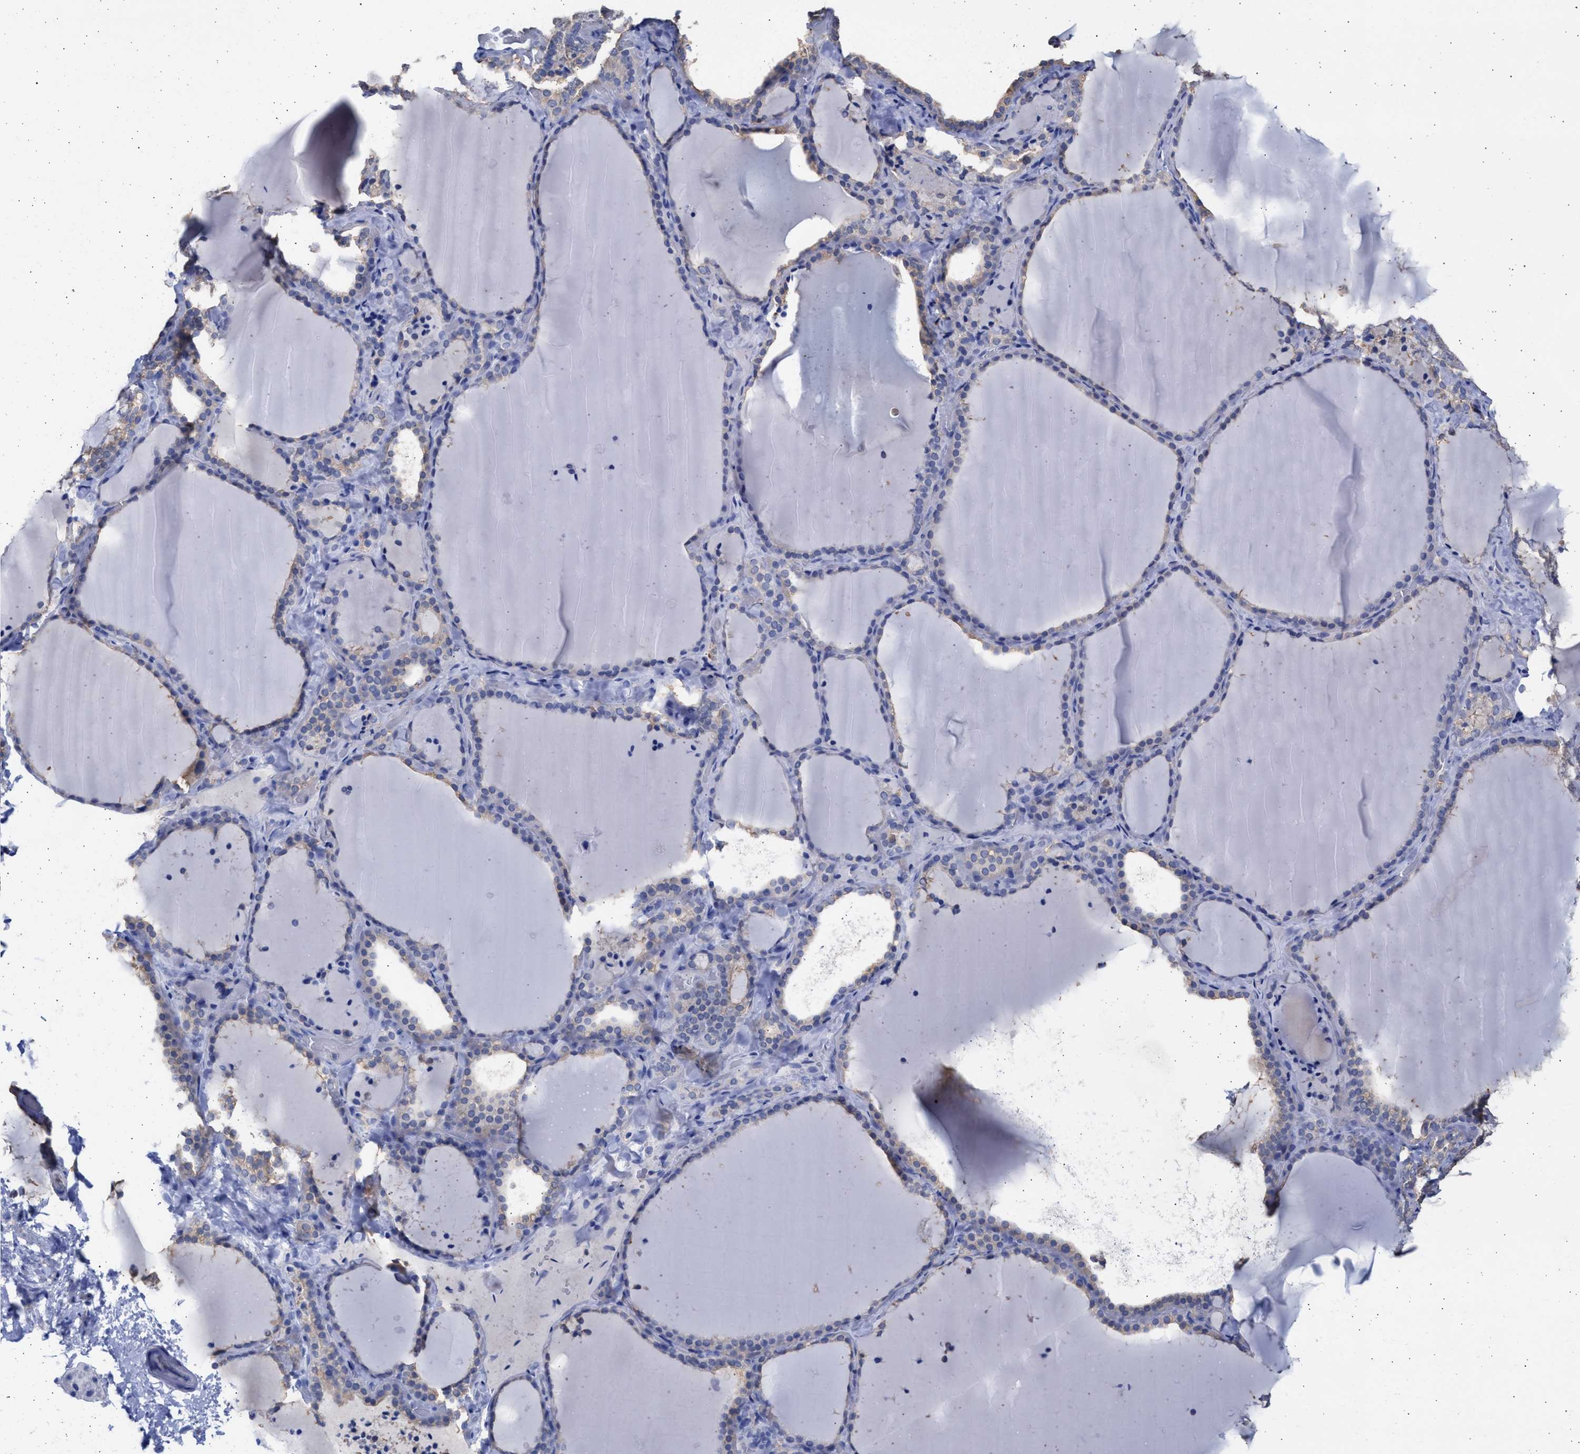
{"staining": {"intensity": "weak", "quantity": "25%-75%", "location": "cytoplasmic/membranous"}, "tissue": "thyroid gland", "cell_type": "Glandular cells", "image_type": "normal", "snomed": [{"axis": "morphology", "description": "Normal tissue, NOS"}, {"axis": "topography", "description": "Thyroid gland"}], "caption": "High-power microscopy captured an immunohistochemistry (IHC) image of benign thyroid gland, revealing weak cytoplasmic/membranous staining in approximately 25%-75% of glandular cells.", "gene": "ALDOC", "patient": {"sex": "female", "age": 22}}